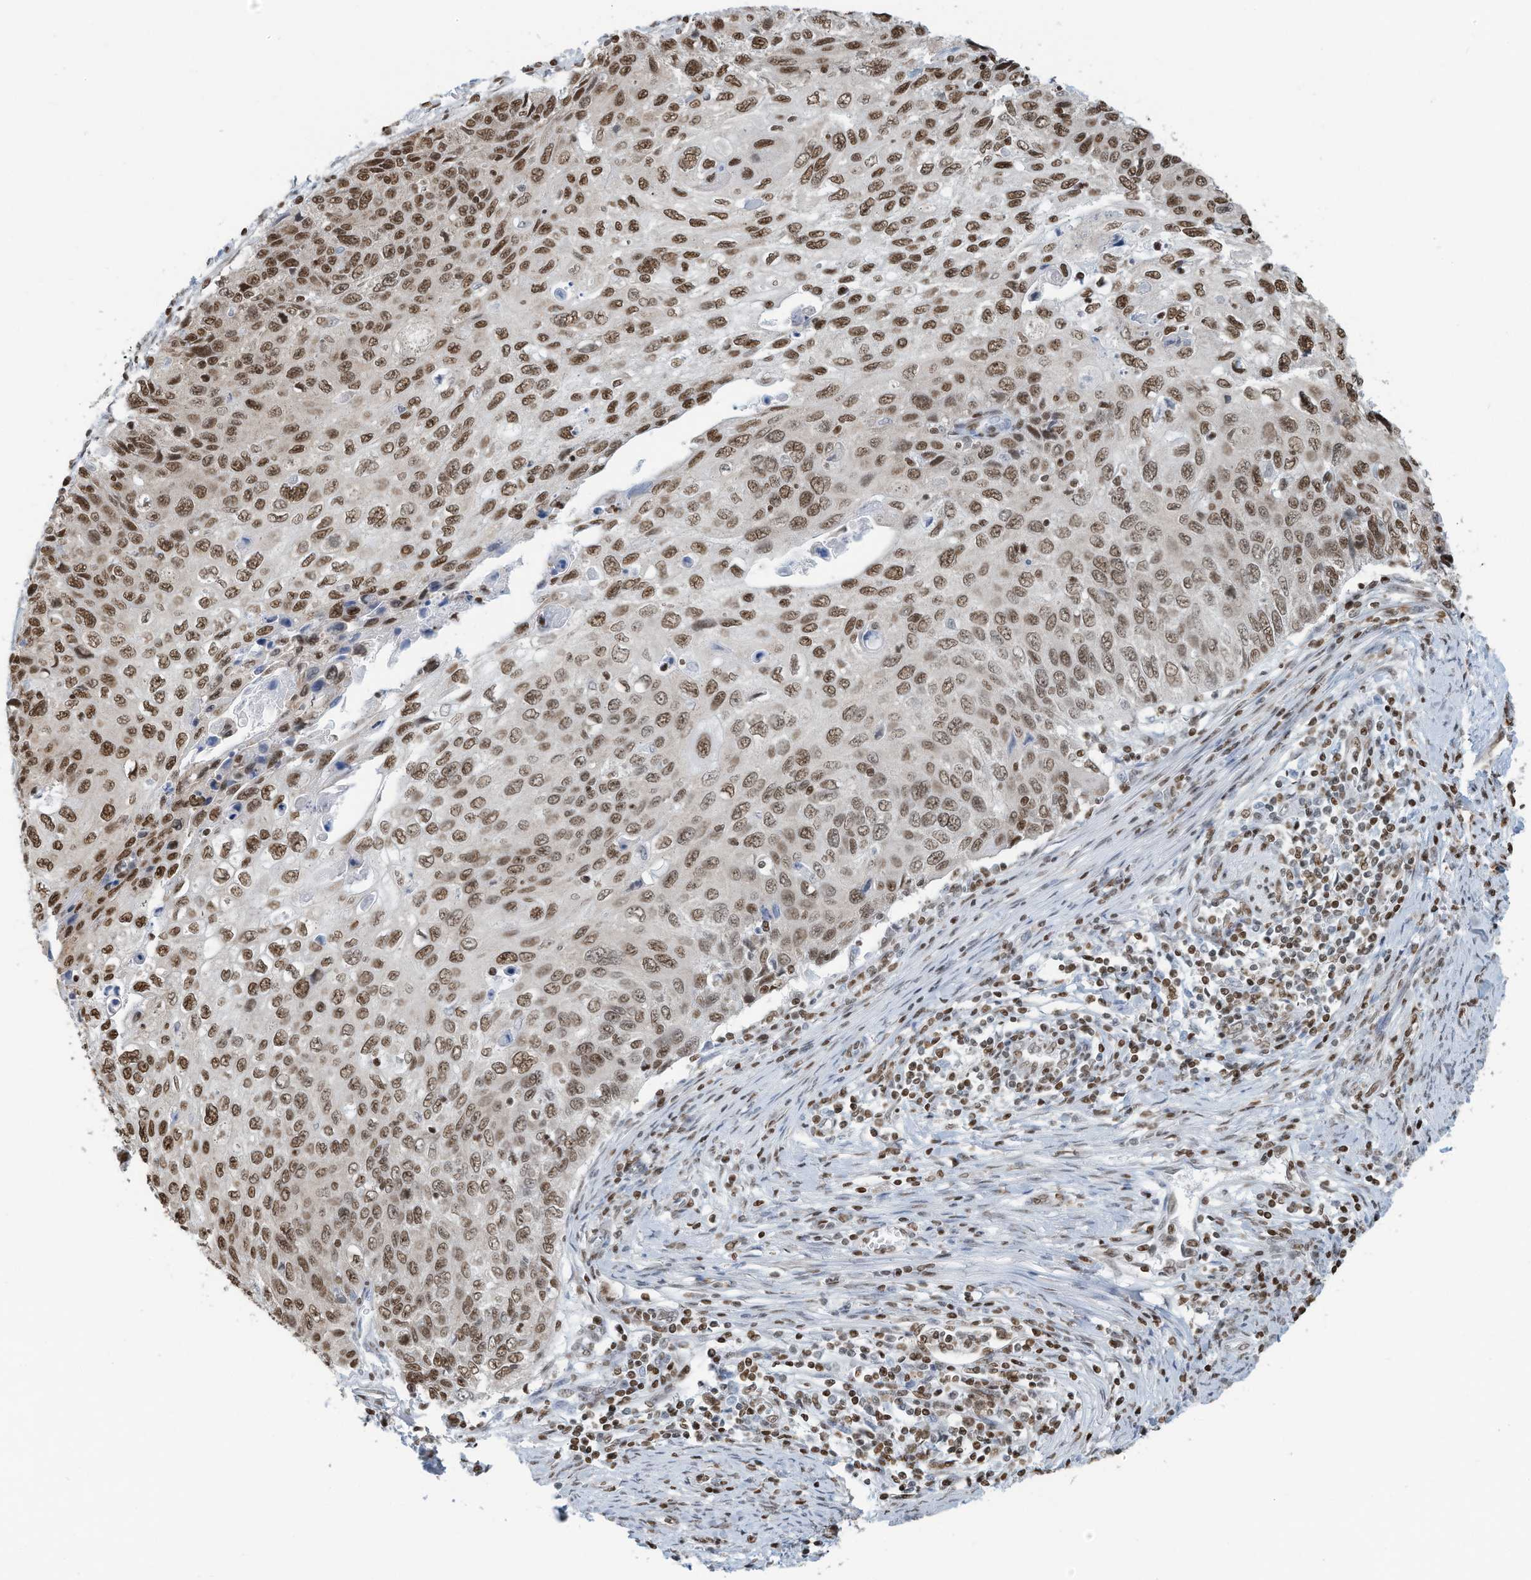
{"staining": {"intensity": "moderate", "quantity": ">75%", "location": "nuclear"}, "tissue": "cervical cancer", "cell_type": "Tumor cells", "image_type": "cancer", "snomed": [{"axis": "morphology", "description": "Squamous cell carcinoma, NOS"}, {"axis": "topography", "description": "Cervix"}], "caption": "Human squamous cell carcinoma (cervical) stained with a brown dye reveals moderate nuclear positive expression in approximately >75% of tumor cells.", "gene": "SARNP", "patient": {"sex": "female", "age": 70}}